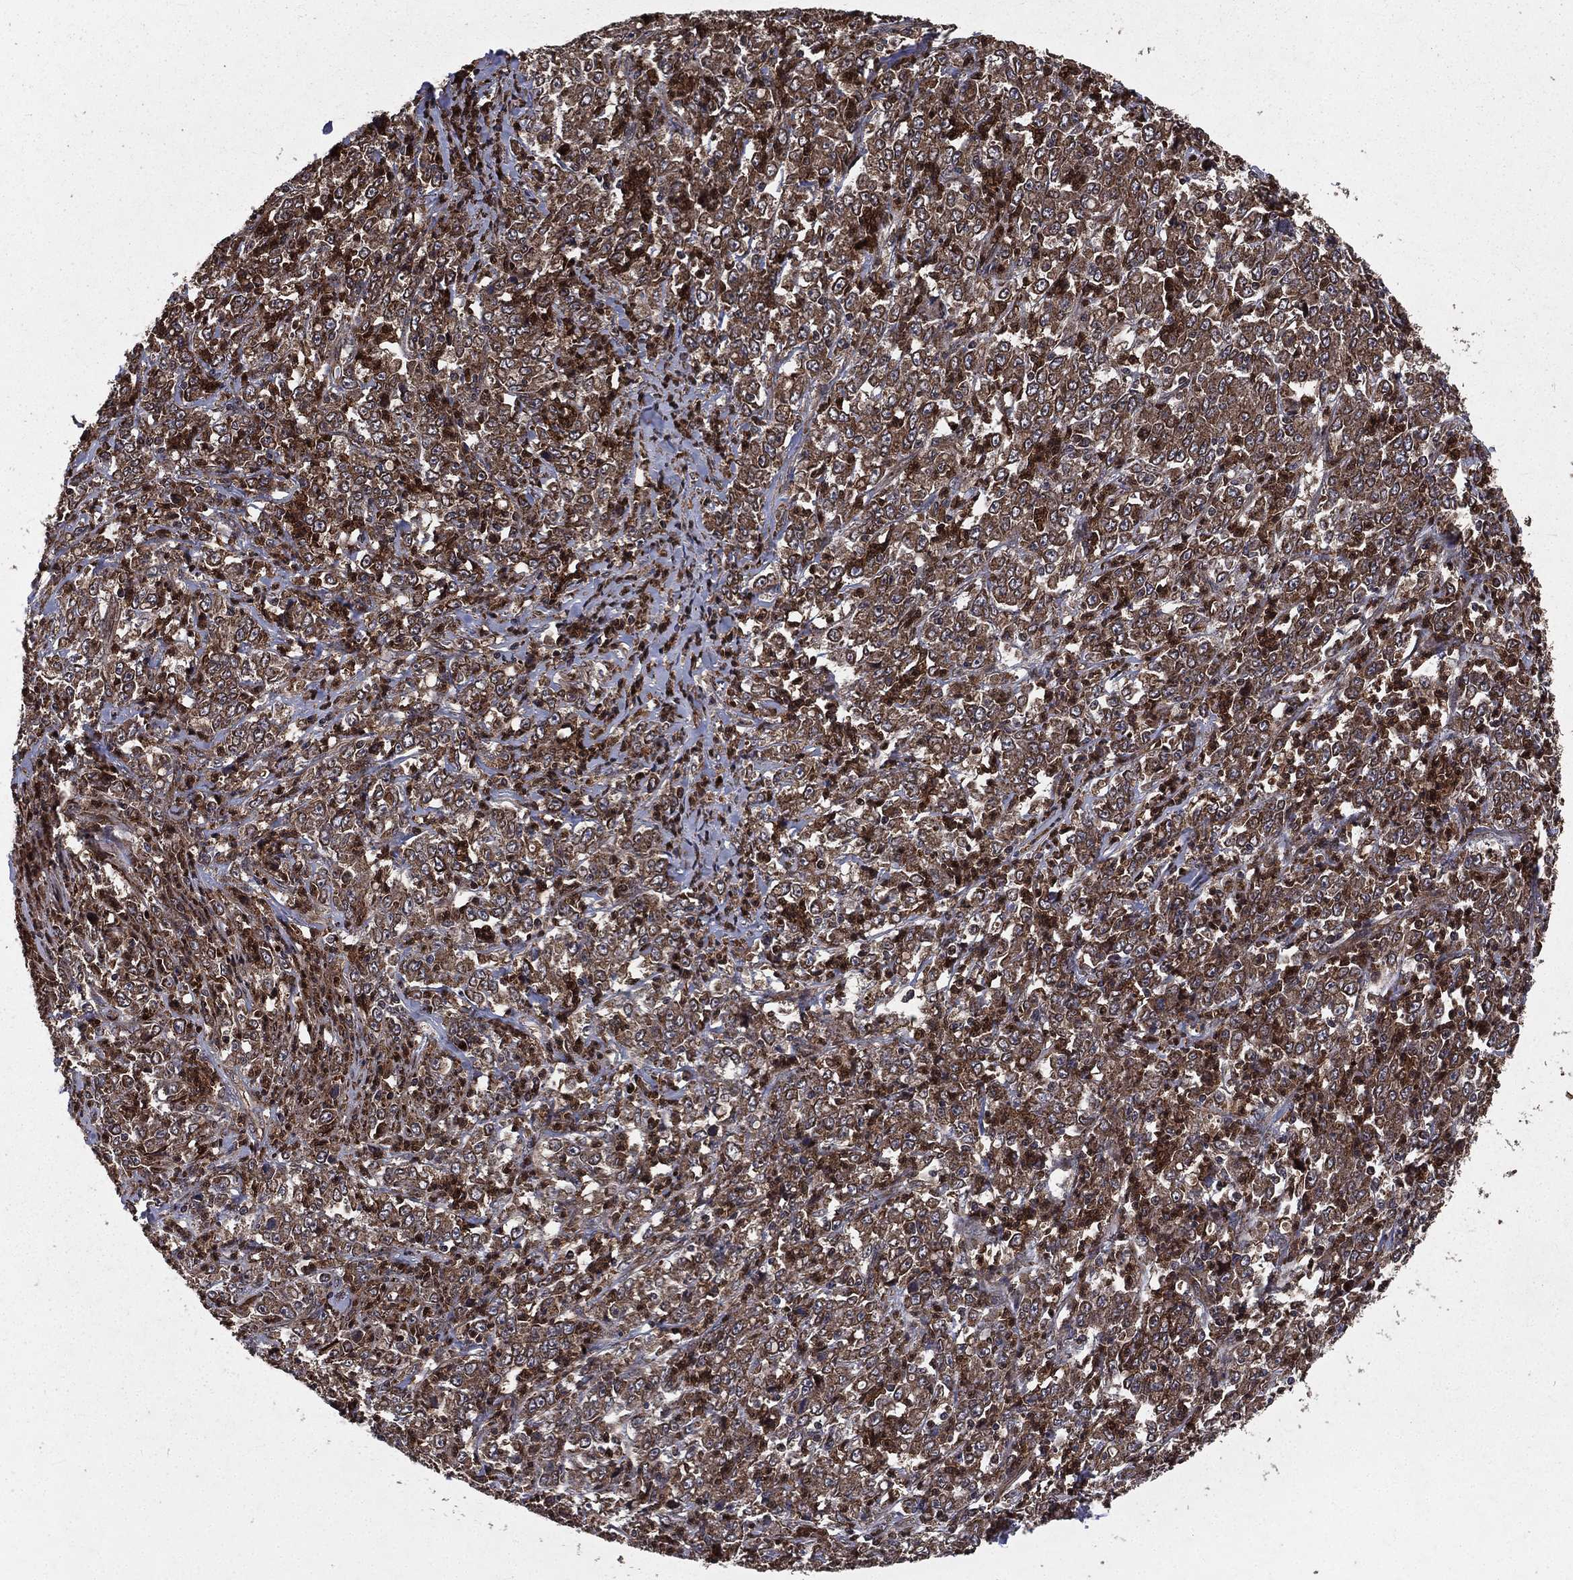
{"staining": {"intensity": "moderate", "quantity": ">75%", "location": "cytoplasmic/membranous"}, "tissue": "stomach cancer", "cell_type": "Tumor cells", "image_type": "cancer", "snomed": [{"axis": "morphology", "description": "Adenocarcinoma, NOS"}, {"axis": "topography", "description": "Stomach, lower"}], "caption": "Tumor cells demonstrate moderate cytoplasmic/membranous positivity in about >75% of cells in stomach cancer (adenocarcinoma).", "gene": "LENG8", "patient": {"sex": "female", "age": 71}}